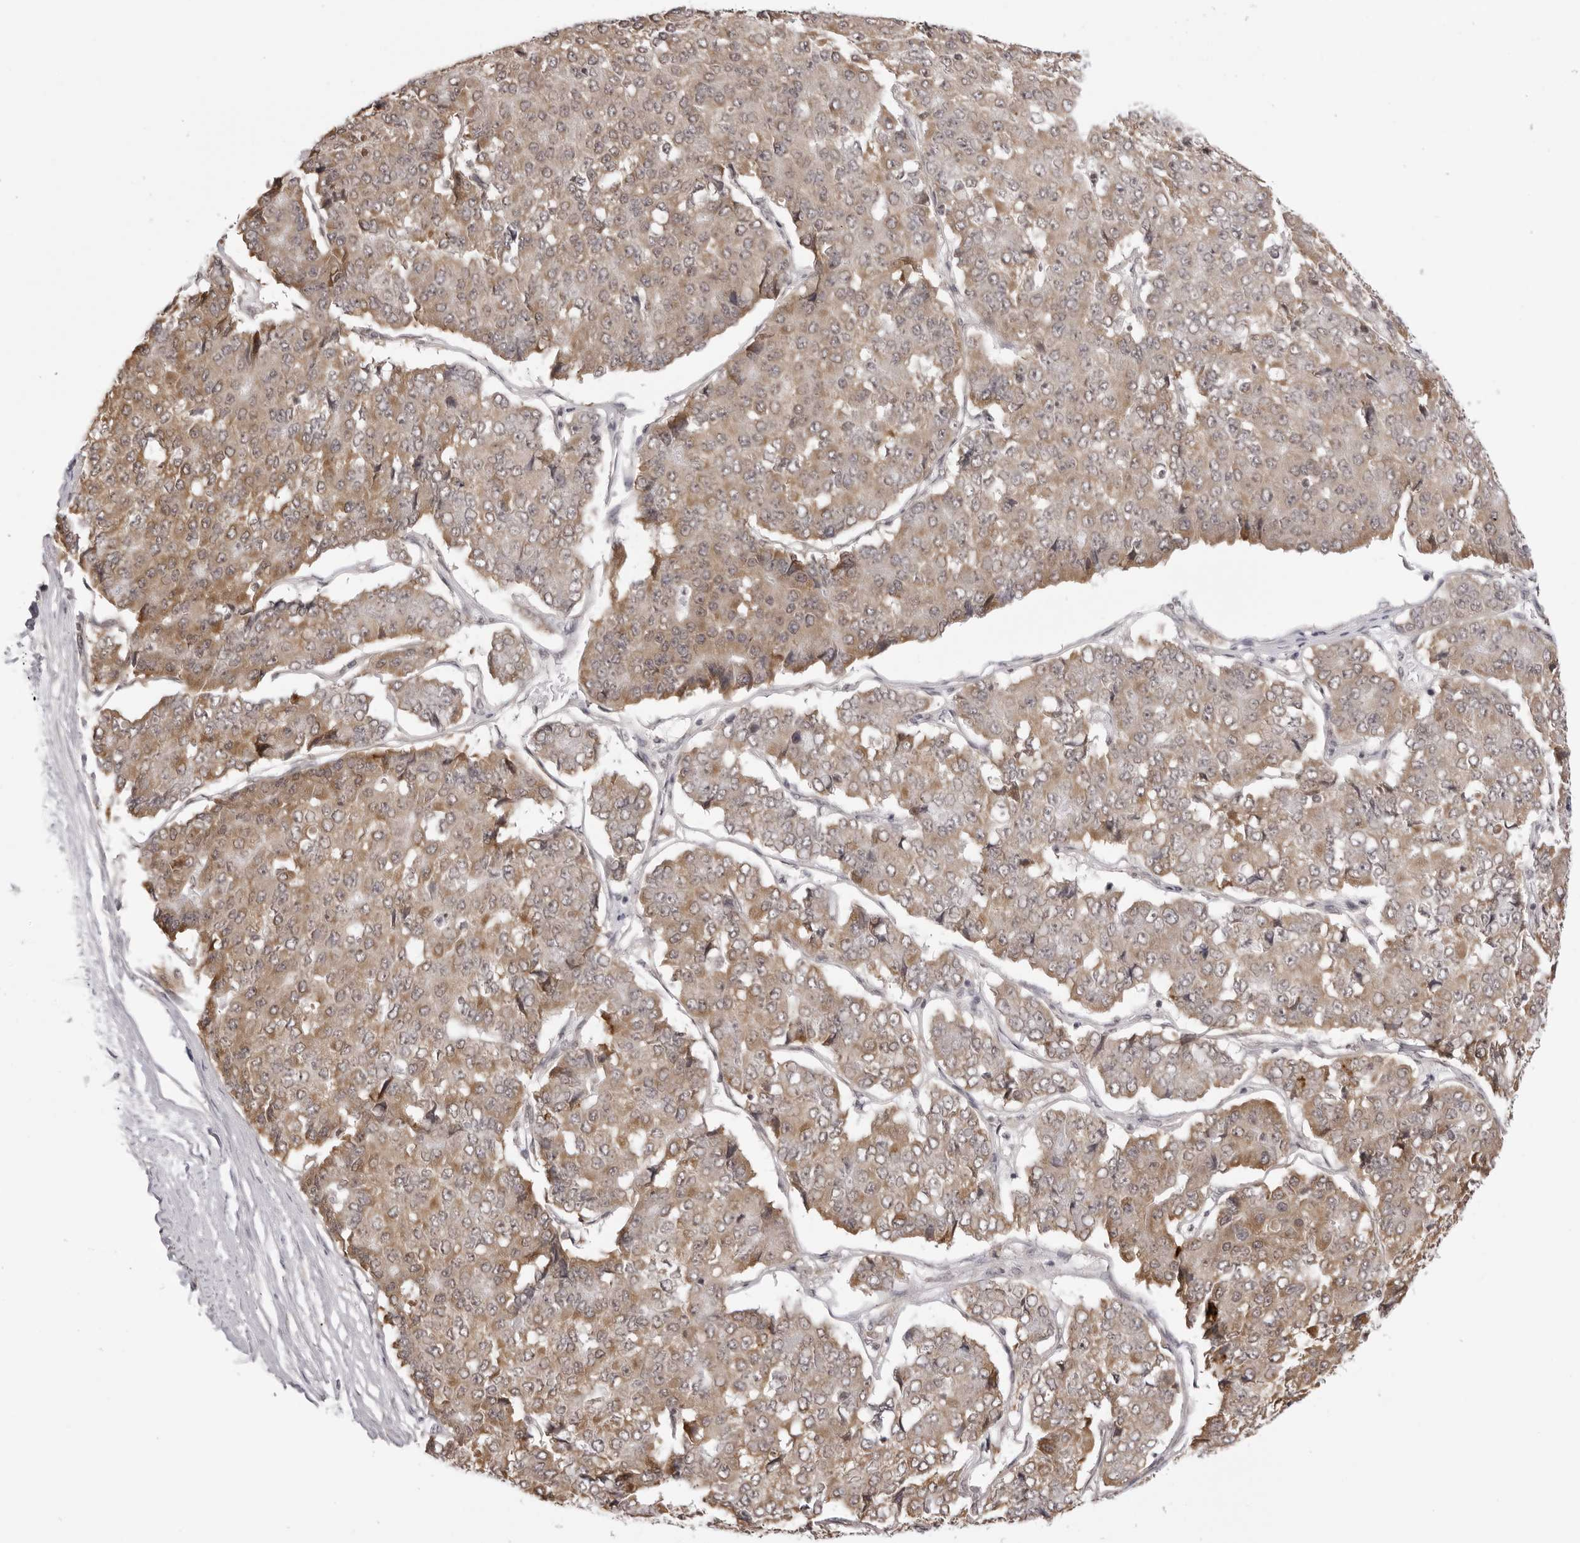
{"staining": {"intensity": "weak", "quantity": ">75%", "location": "cytoplasmic/membranous"}, "tissue": "pancreatic cancer", "cell_type": "Tumor cells", "image_type": "cancer", "snomed": [{"axis": "morphology", "description": "Adenocarcinoma, NOS"}, {"axis": "topography", "description": "Pancreas"}], "caption": "An image of human pancreatic cancer stained for a protein demonstrates weak cytoplasmic/membranous brown staining in tumor cells.", "gene": "ZC3H11A", "patient": {"sex": "male", "age": 50}}